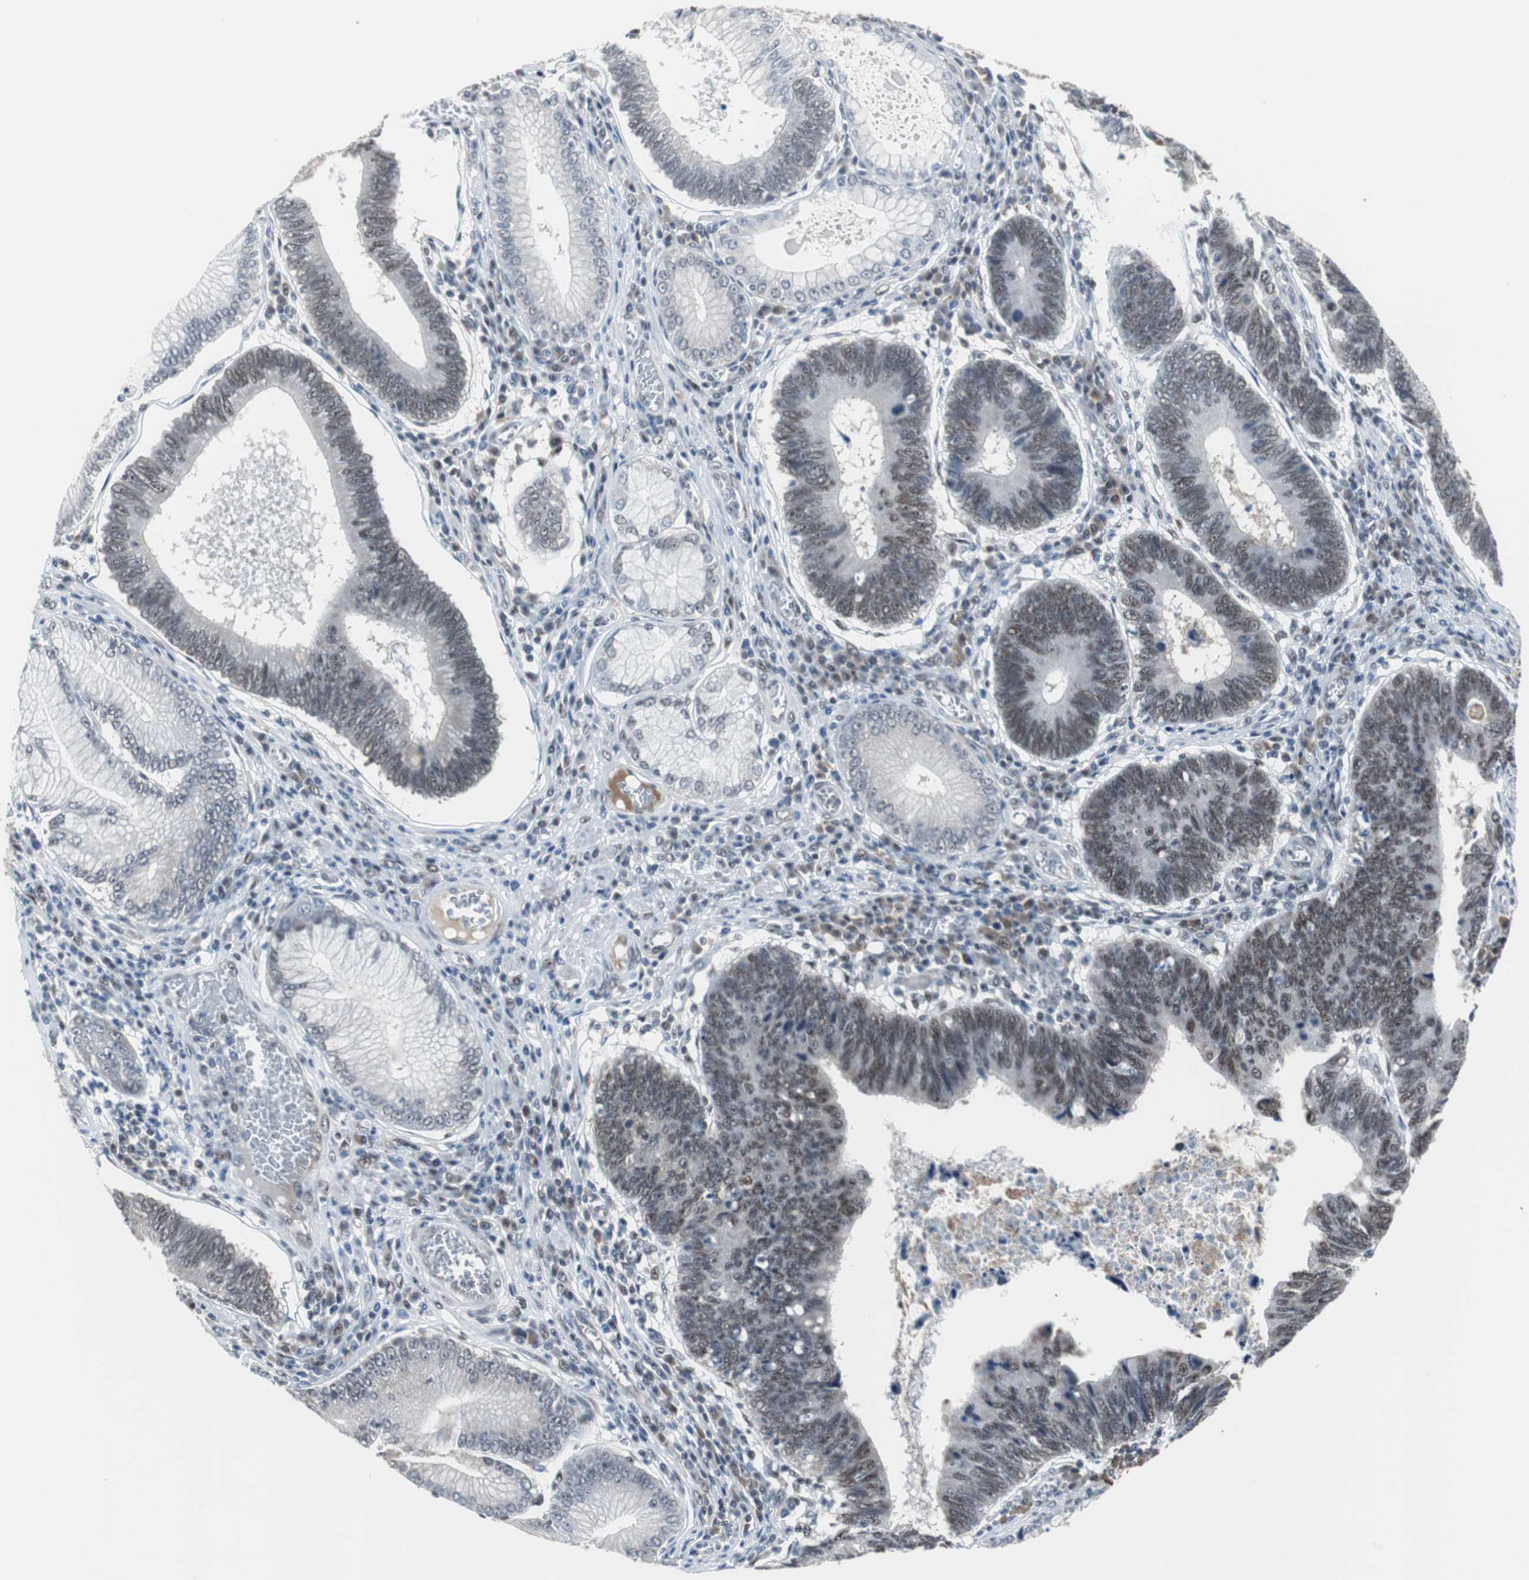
{"staining": {"intensity": "moderate", "quantity": ">75%", "location": "nuclear"}, "tissue": "stomach cancer", "cell_type": "Tumor cells", "image_type": "cancer", "snomed": [{"axis": "morphology", "description": "Adenocarcinoma, NOS"}, {"axis": "topography", "description": "Stomach"}], "caption": "Stomach cancer stained with immunohistochemistry (IHC) reveals moderate nuclear staining in approximately >75% of tumor cells.", "gene": "ZHX2", "patient": {"sex": "male", "age": 59}}